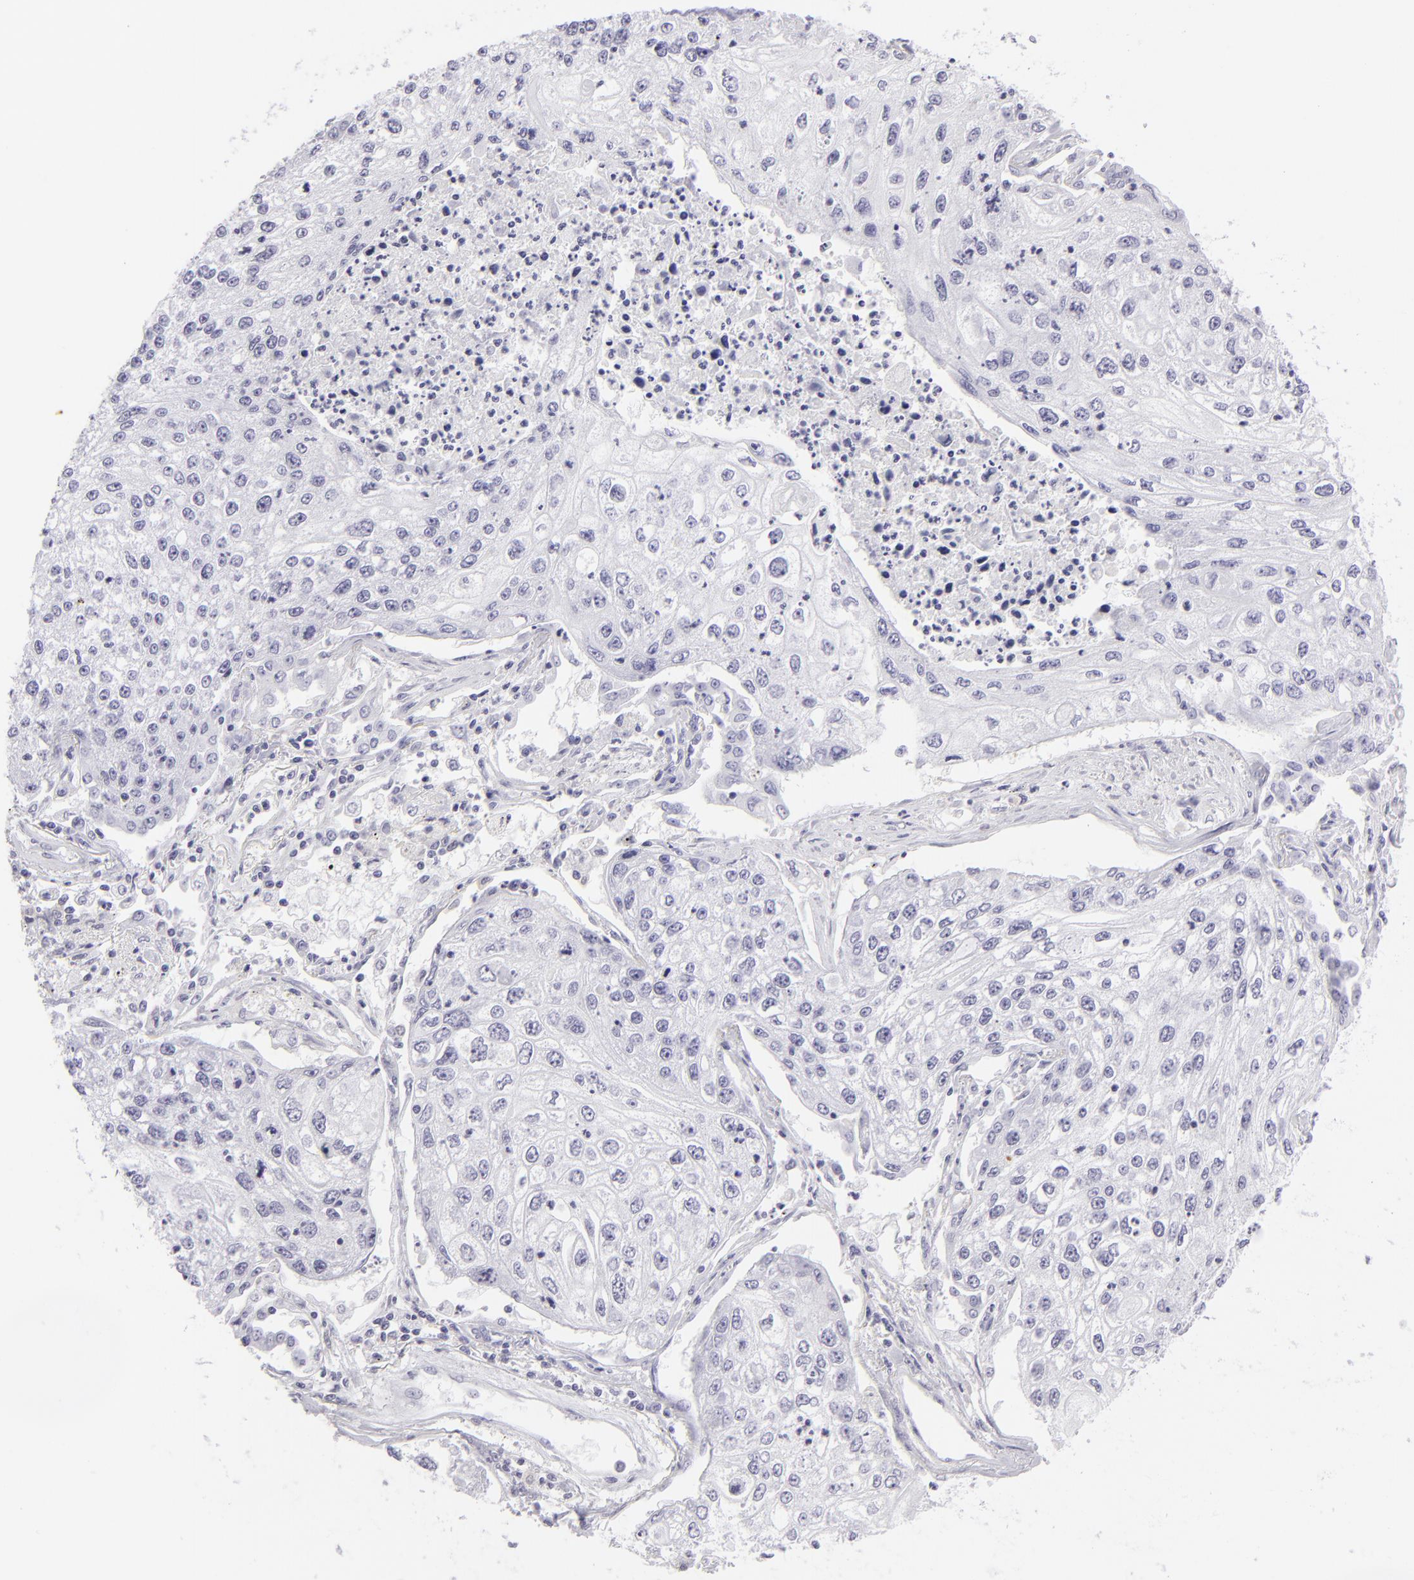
{"staining": {"intensity": "negative", "quantity": "none", "location": "none"}, "tissue": "lung cancer", "cell_type": "Tumor cells", "image_type": "cancer", "snomed": [{"axis": "morphology", "description": "Squamous cell carcinoma, NOS"}, {"axis": "topography", "description": "Lung"}], "caption": "Lung cancer was stained to show a protein in brown. There is no significant expression in tumor cells.", "gene": "MITF", "patient": {"sex": "male", "age": 75}}